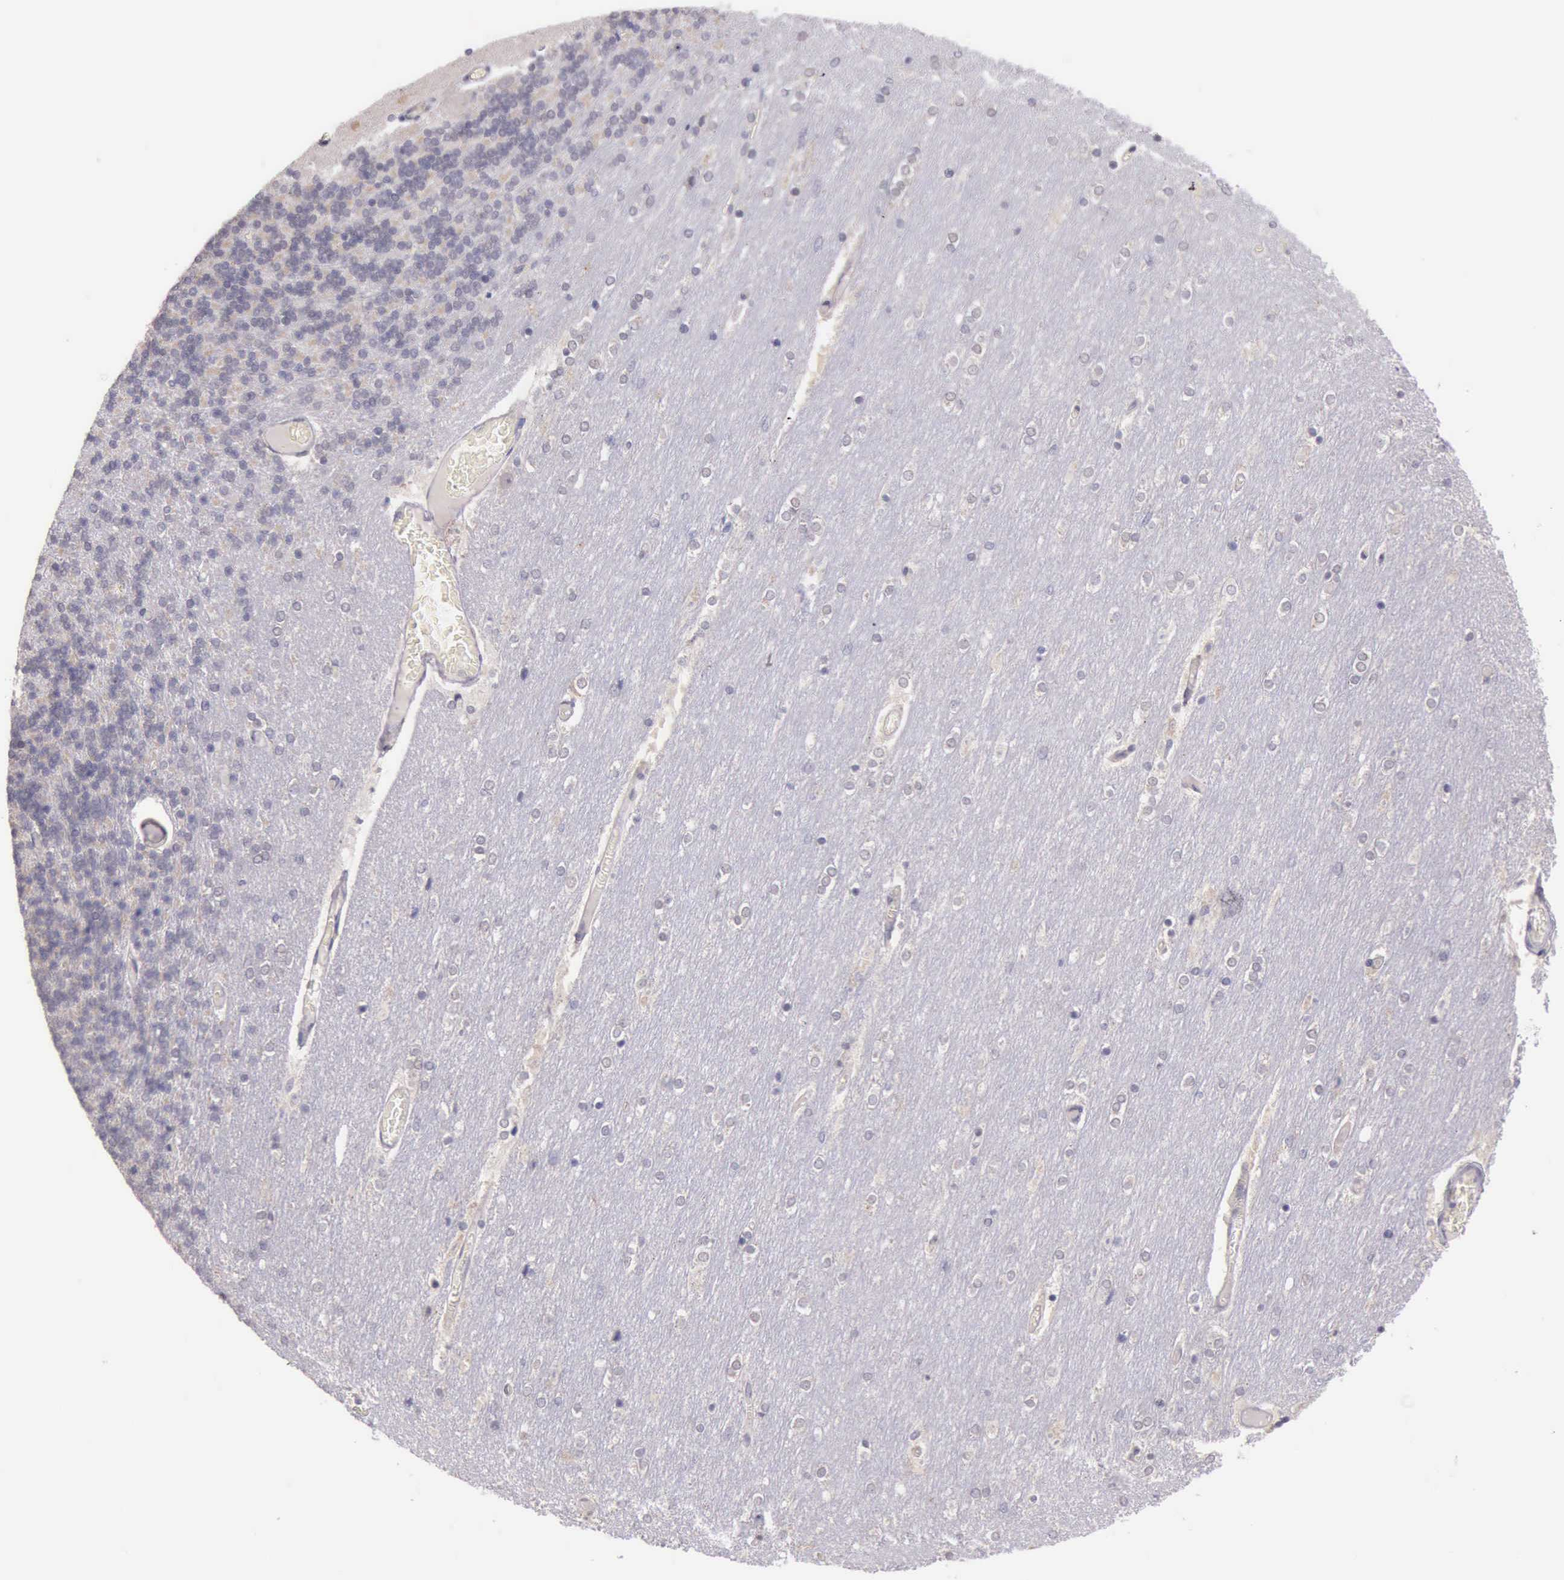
{"staining": {"intensity": "weak", "quantity": "25%-75%", "location": "cytoplasmic/membranous"}, "tissue": "cerebellum", "cell_type": "Cells in granular layer", "image_type": "normal", "snomed": [{"axis": "morphology", "description": "Normal tissue, NOS"}, {"axis": "topography", "description": "Cerebellum"}], "caption": "Weak cytoplasmic/membranous protein positivity is seen in approximately 25%-75% of cells in granular layer in cerebellum. (Stains: DAB in brown, nuclei in blue, Microscopy: brightfield microscopy at high magnification).", "gene": "PLEK2", "patient": {"sex": "female", "age": 54}}